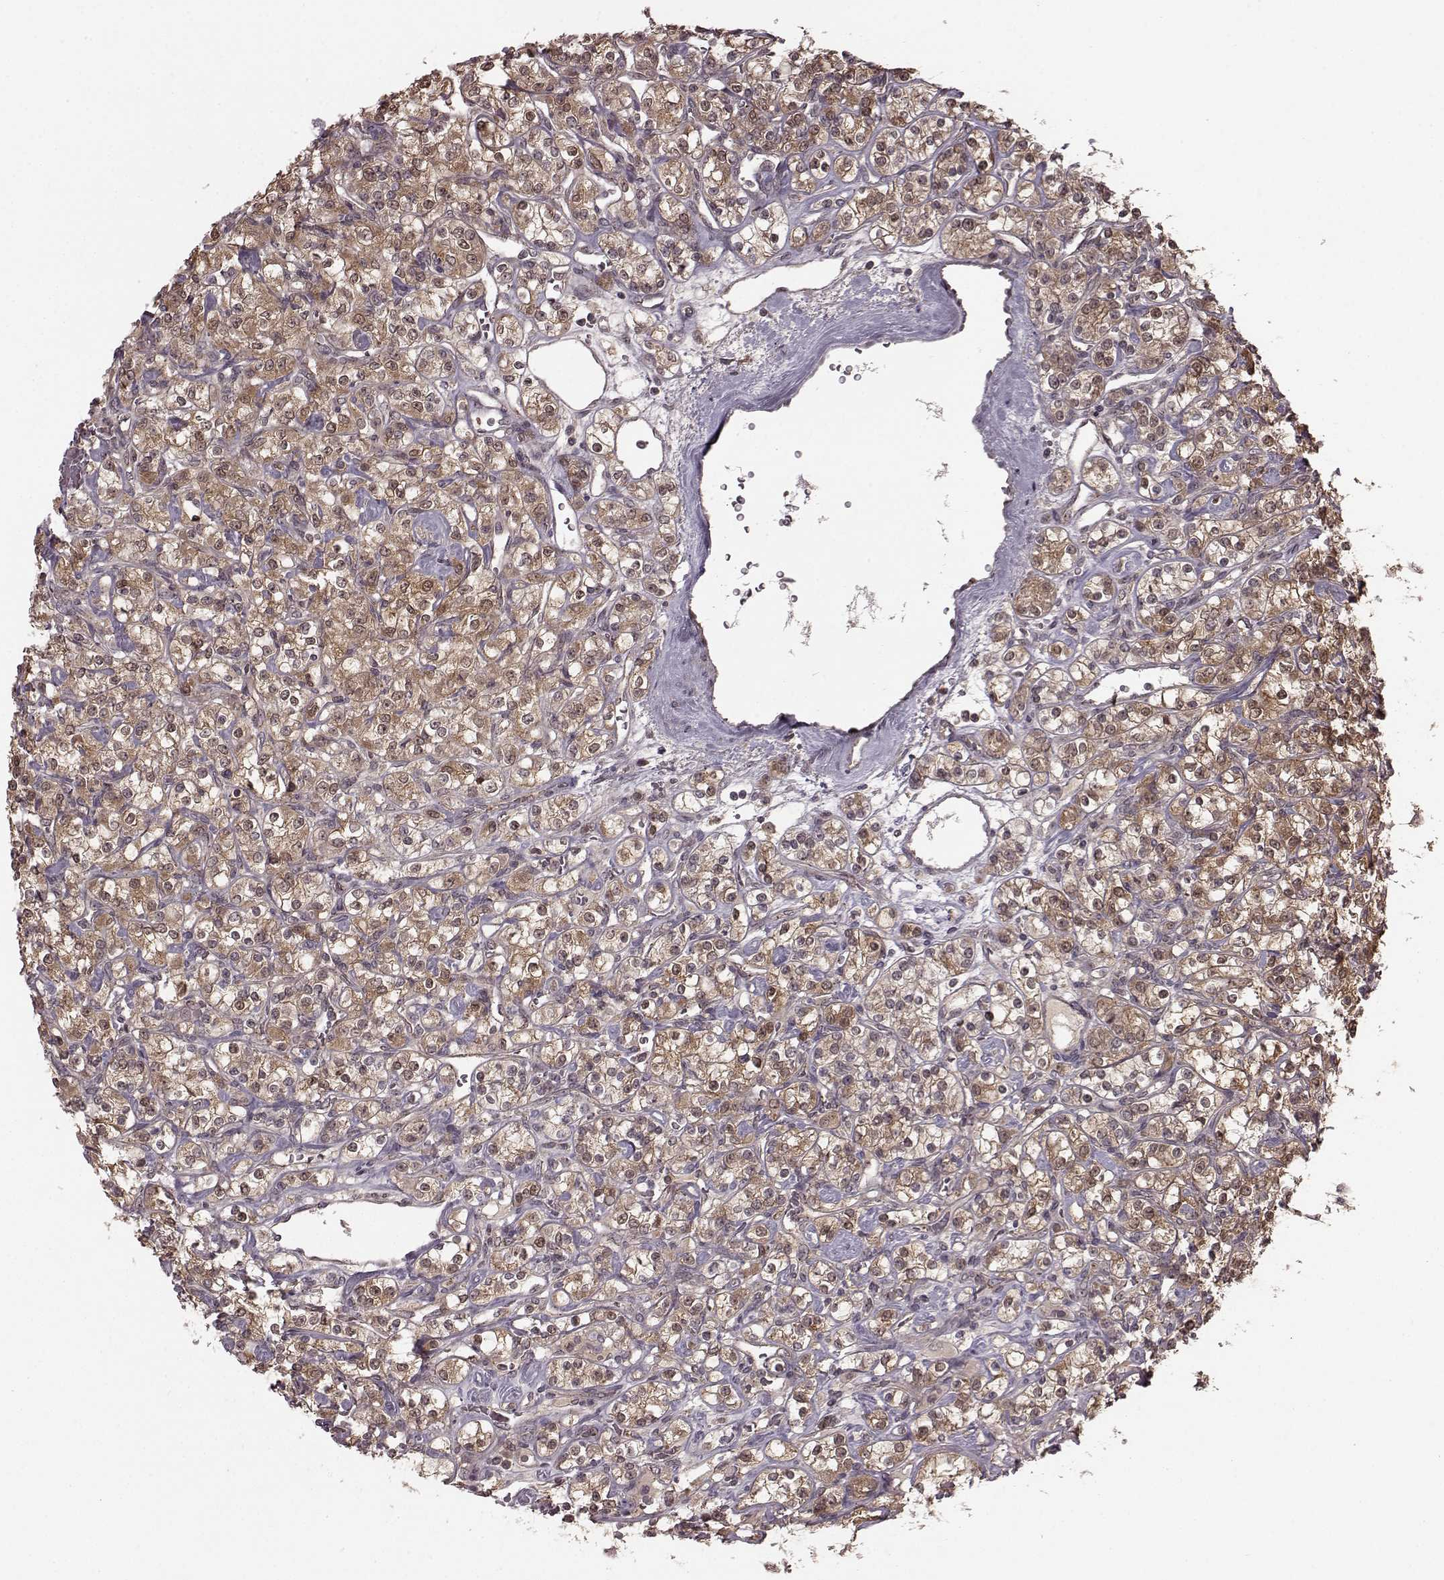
{"staining": {"intensity": "weak", "quantity": "25%-75%", "location": "cytoplasmic/membranous,nuclear"}, "tissue": "renal cancer", "cell_type": "Tumor cells", "image_type": "cancer", "snomed": [{"axis": "morphology", "description": "Adenocarcinoma, NOS"}, {"axis": "topography", "description": "Kidney"}], "caption": "An image of renal cancer (adenocarcinoma) stained for a protein displays weak cytoplasmic/membranous and nuclear brown staining in tumor cells.", "gene": "GSS", "patient": {"sex": "male", "age": 77}}